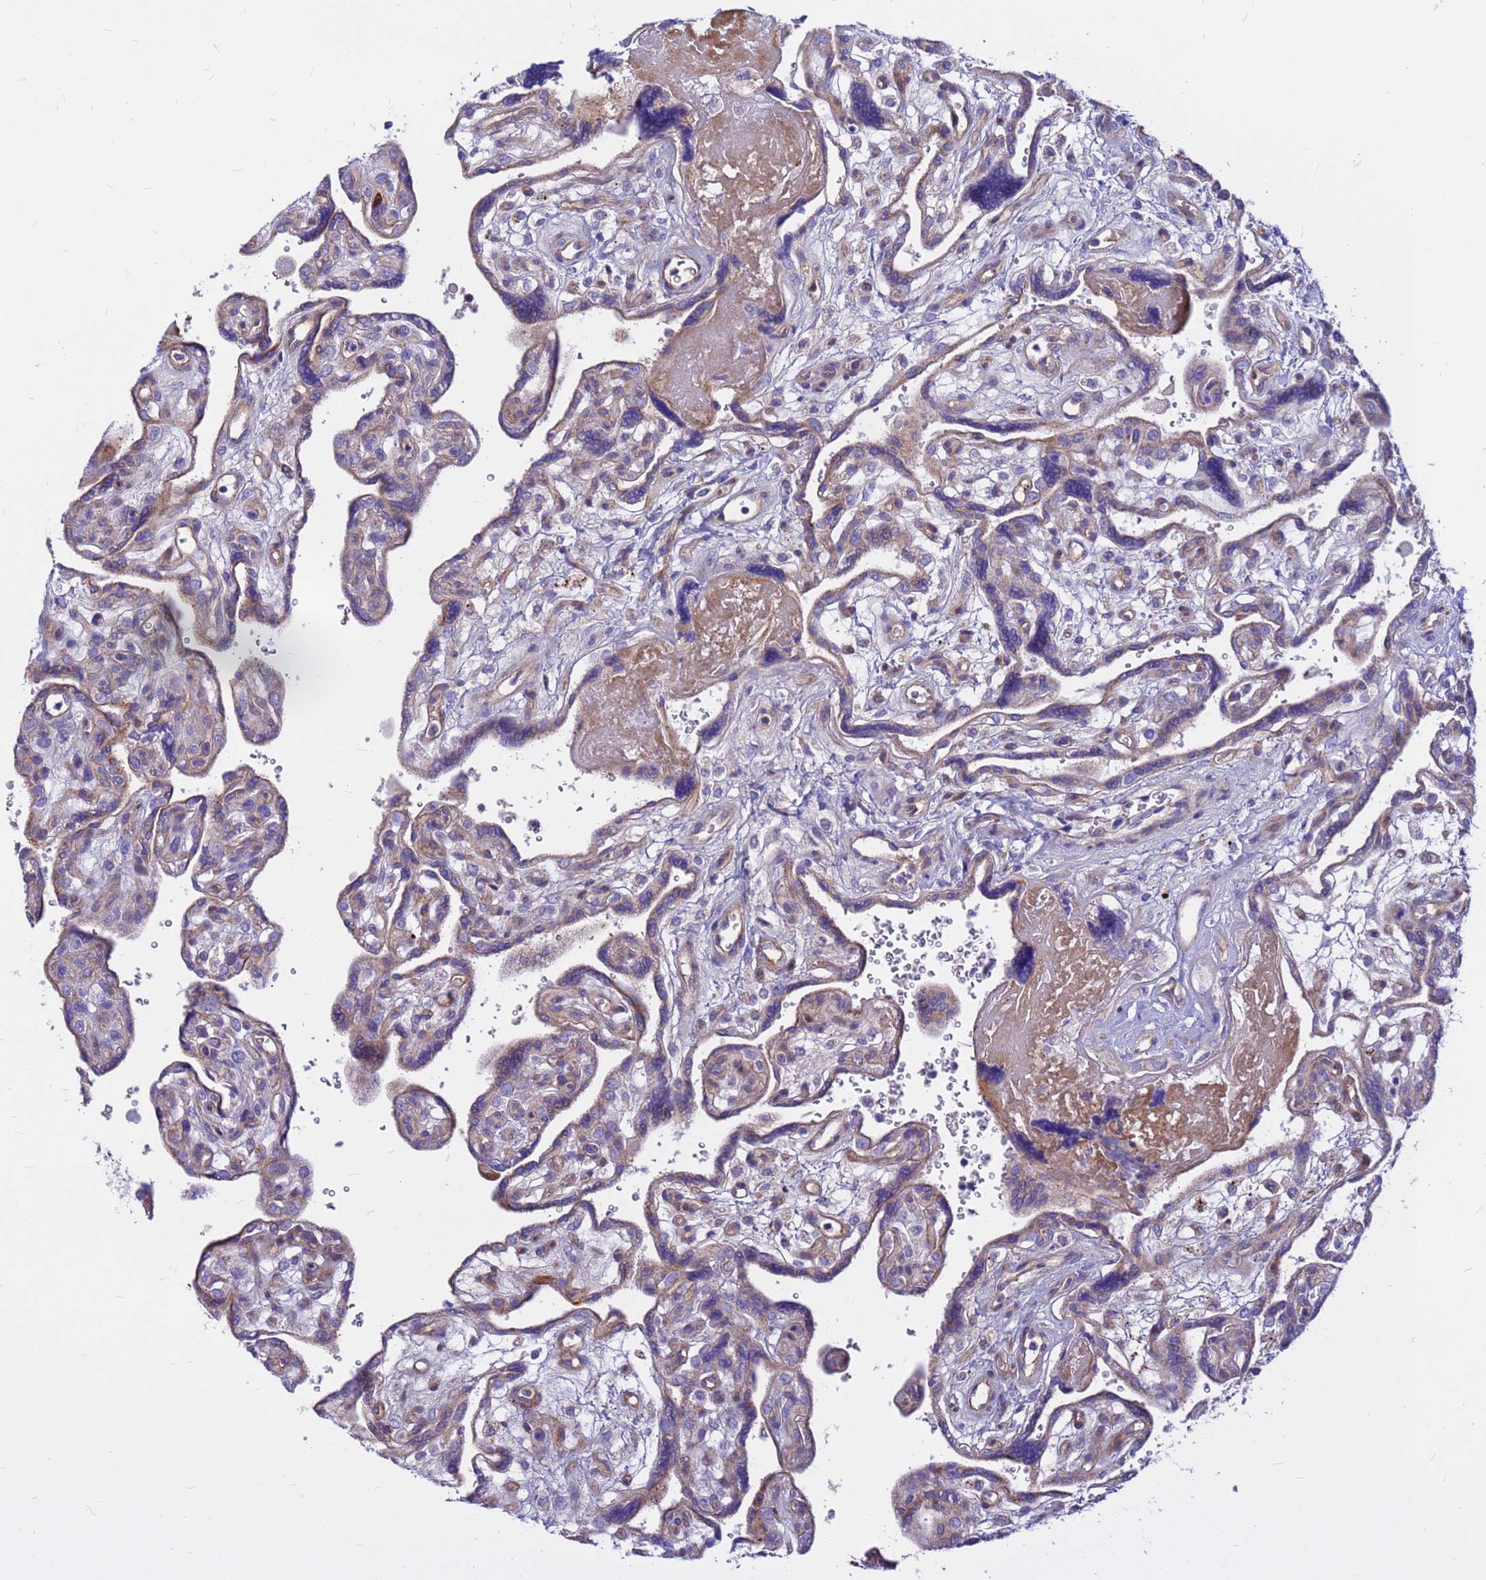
{"staining": {"intensity": "negative", "quantity": "none", "location": "none"}, "tissue": "placenta", "cell_type": "Decidual cells", "image_type": "normal", "snomed": [{"axis": "morphology", "description": "Normal tissue, NOS"}, {"axis": "topography", "description": "Placenta"}], "caption": "IHC of unremarkable placenta demonstrates no positivity in decidual cells.", "gene": "CRHBP", "patient": {"sex": "female", "age": 39}}